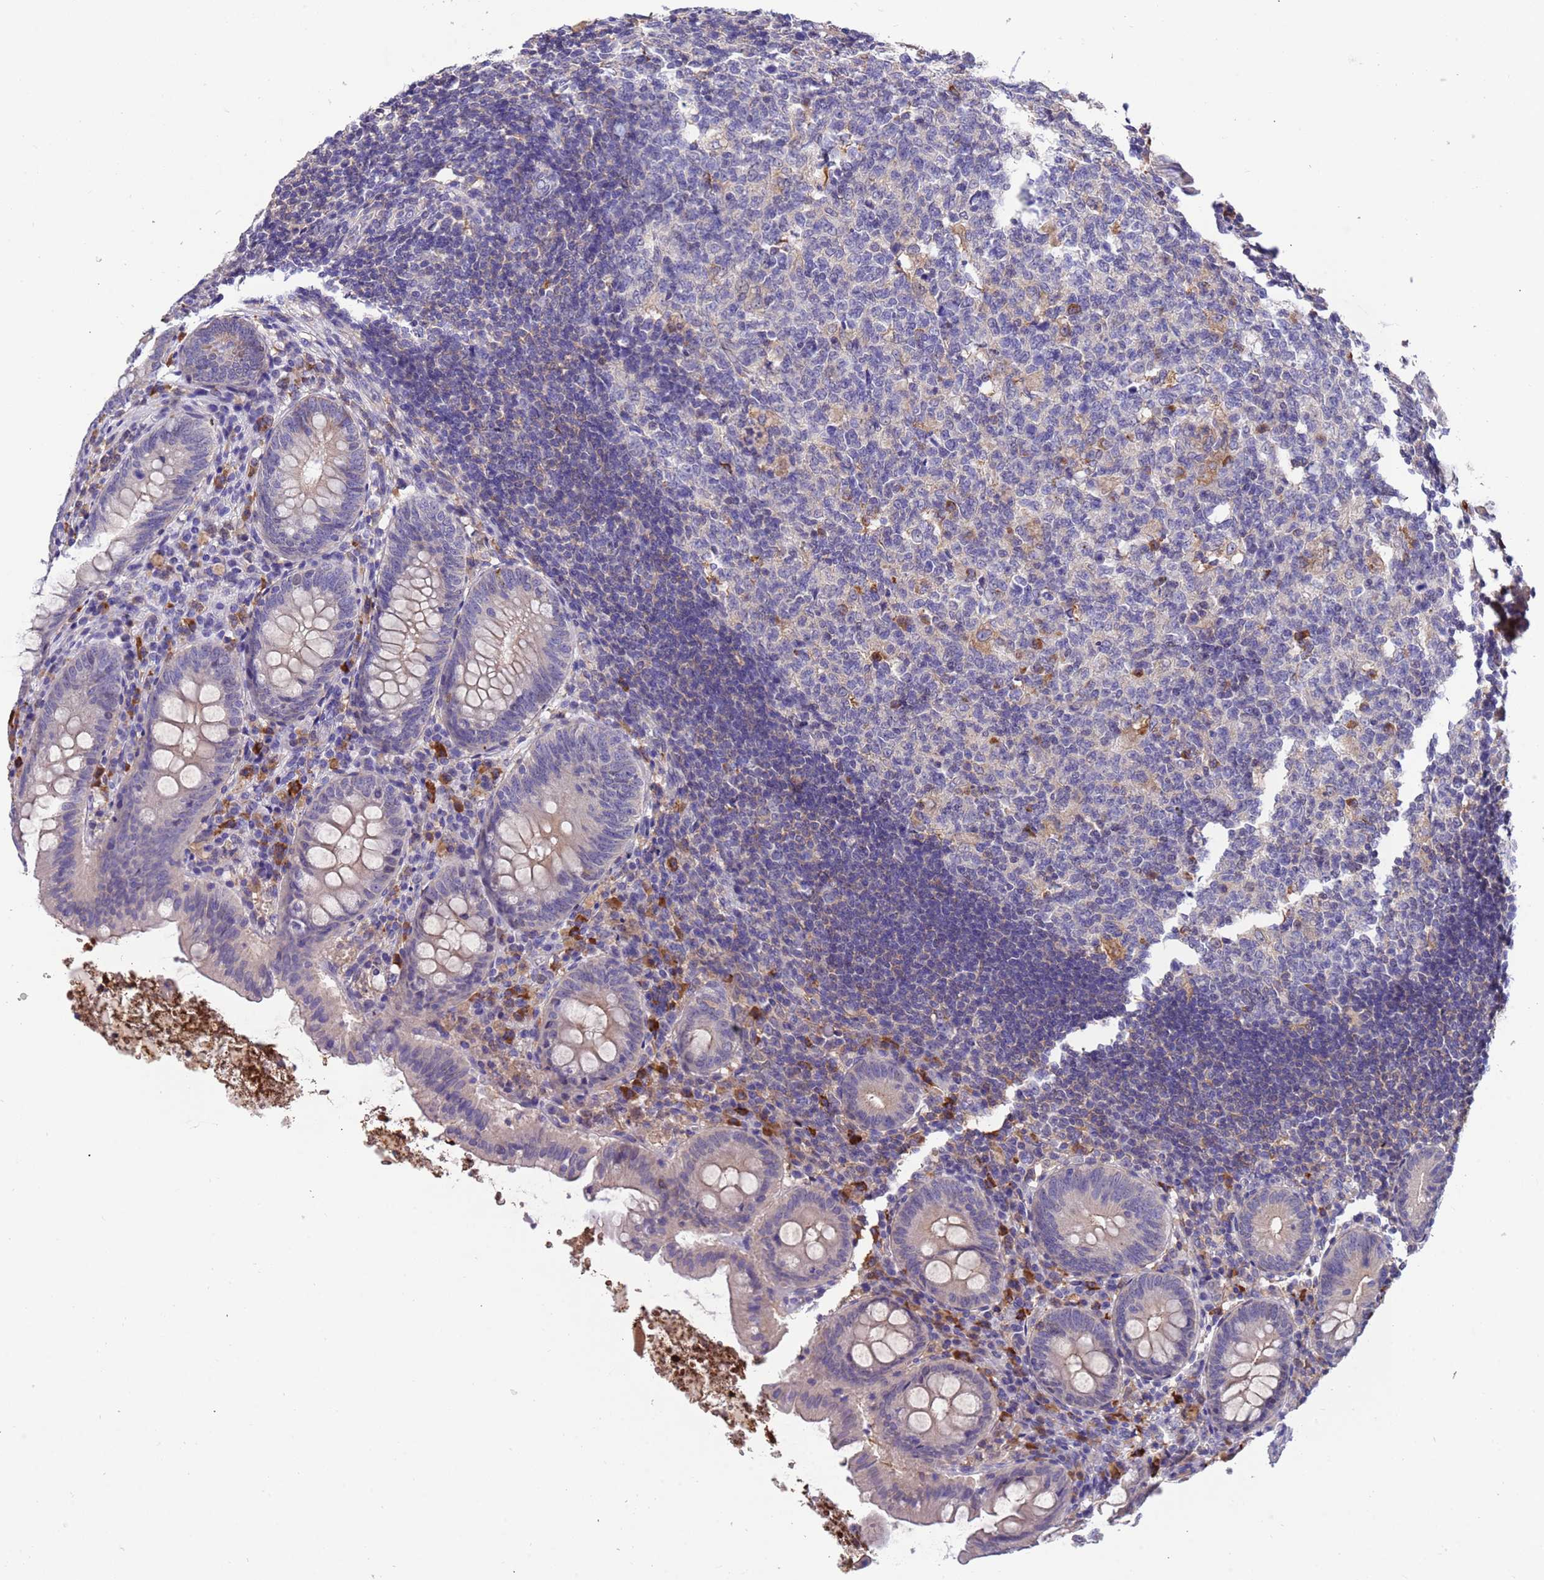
{"staining": {"intensity": "negative", "quantity": "none", "location": "none"}, "tissue": "appendix", "cell_type": "Glandular cells", "image_type": "normal", "snomed": [{"axis": "morphology", "description": "Normal tissue, NOS"}, {"axis": "topography", "description": "Appendix"}], "caption": "Immunohistochemistry of normal human appendix demonstrates no positivity in glandular cells.", "gene": "AMPD3", "patient": {"sex": "female", "age": 54}}